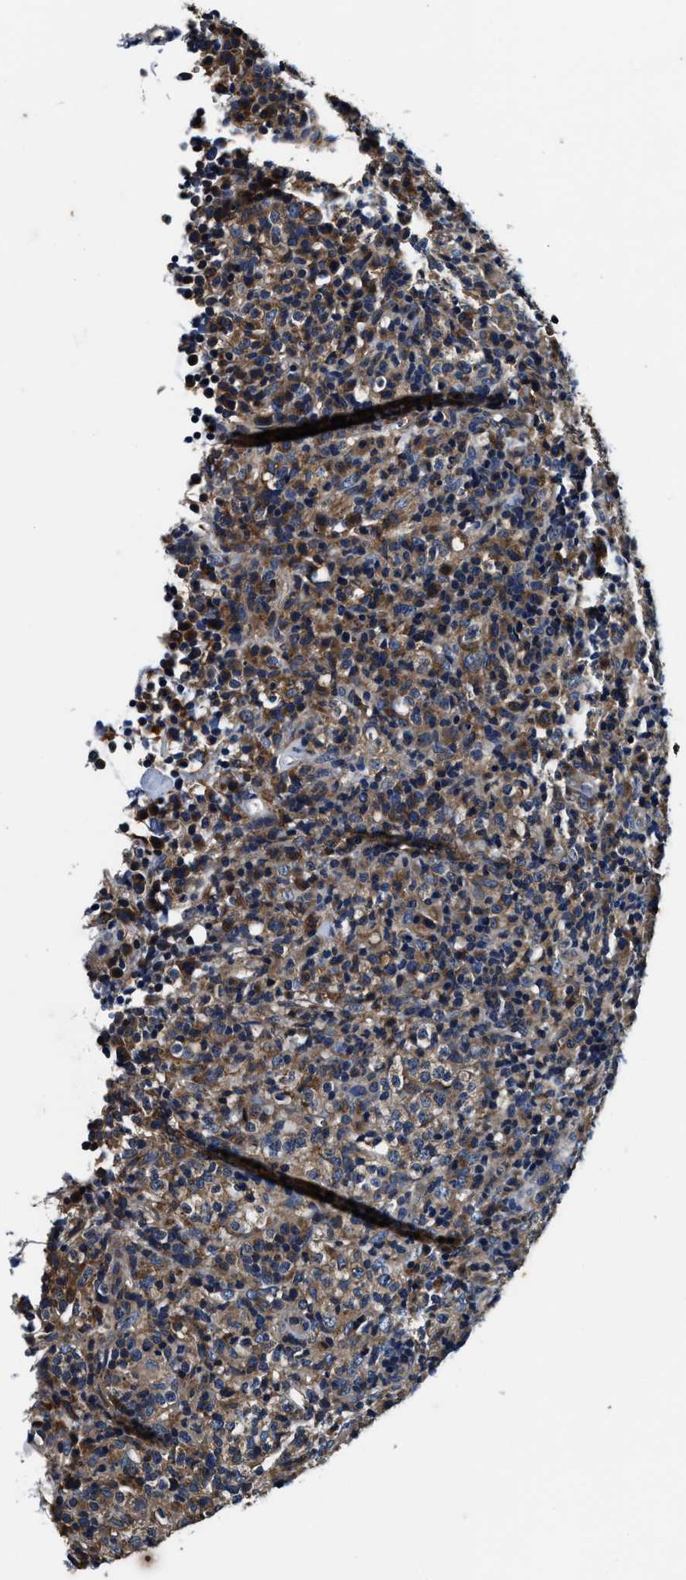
{"staining": {"intensity": "weak", "quantity": ">75%", "location": "cytoplasmic/membranous"}, "tissue": "lymphoma", "cell_type": "Tumor cells", "image_type": "cancer", "snomed": [{"axis": "morphology", "description": "Malignant lymphoma, non-Hodgkin's type, High grade"}, {"axis": "topography", "description": "Lymph node"}], "caption": "Tumor cells show low levels of weak cytoplasmic/membranous expression in approximately >75% of cells in lymphoma.", "gene": "PI4KB", "patient": {"sex": "female", "age": 76}}